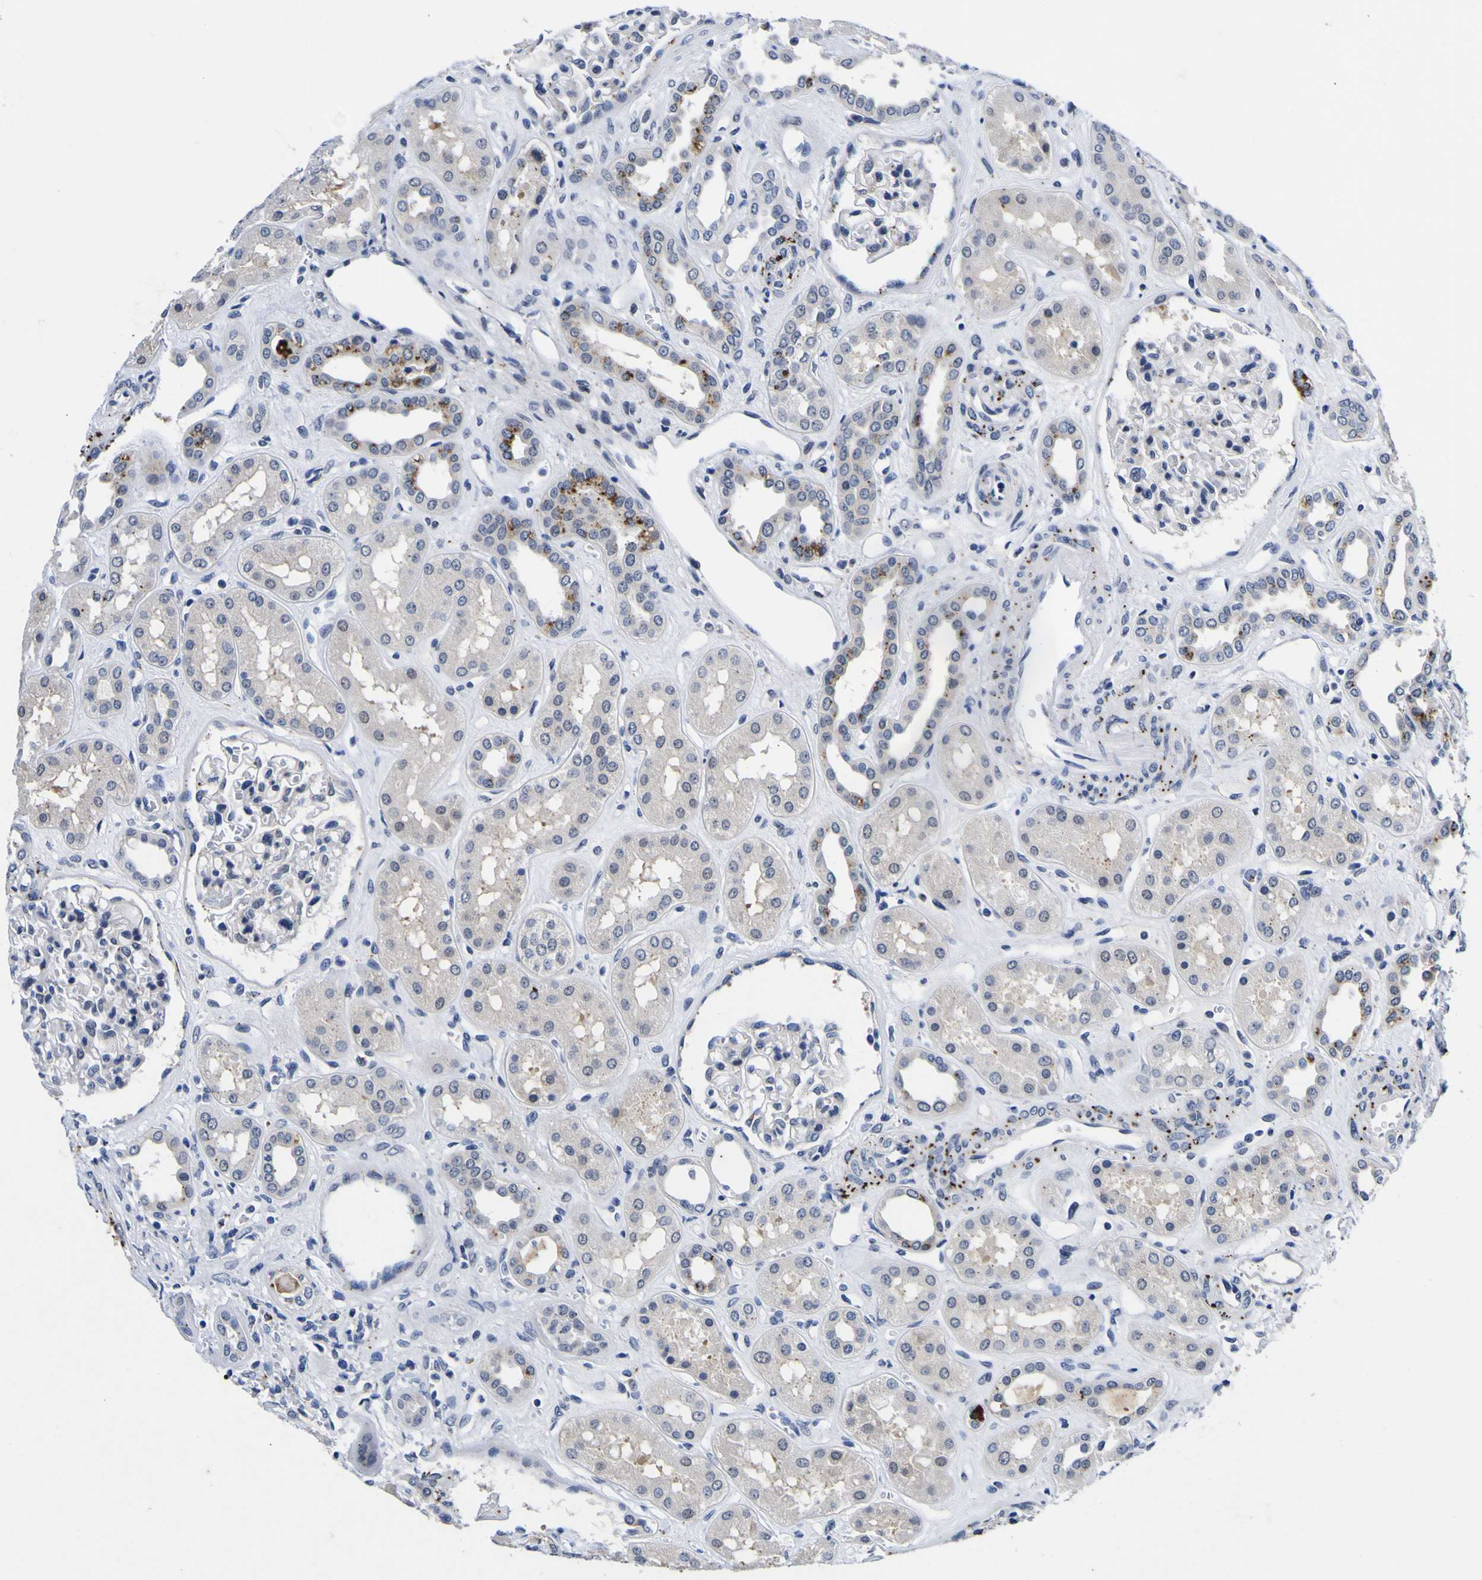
{"staining": {"intensity": "negative", "quantity": "none", "location": "none"}, "tissue": "kidney", "cell_type": "Cells in glomeruli", "image_type": "normal", "snomed": [{"axis": "morphology", "description": "Normal tissue, NOS"}, {"axis": "topography", "description": "Kidney"}], "caption": "IHC micrograph of normal kidney stained for a protein (brown), which shows no positivity in cells in glomeruli.", "gene": "IGFLR1", "patient": {"sex": "male", "age": 59}}